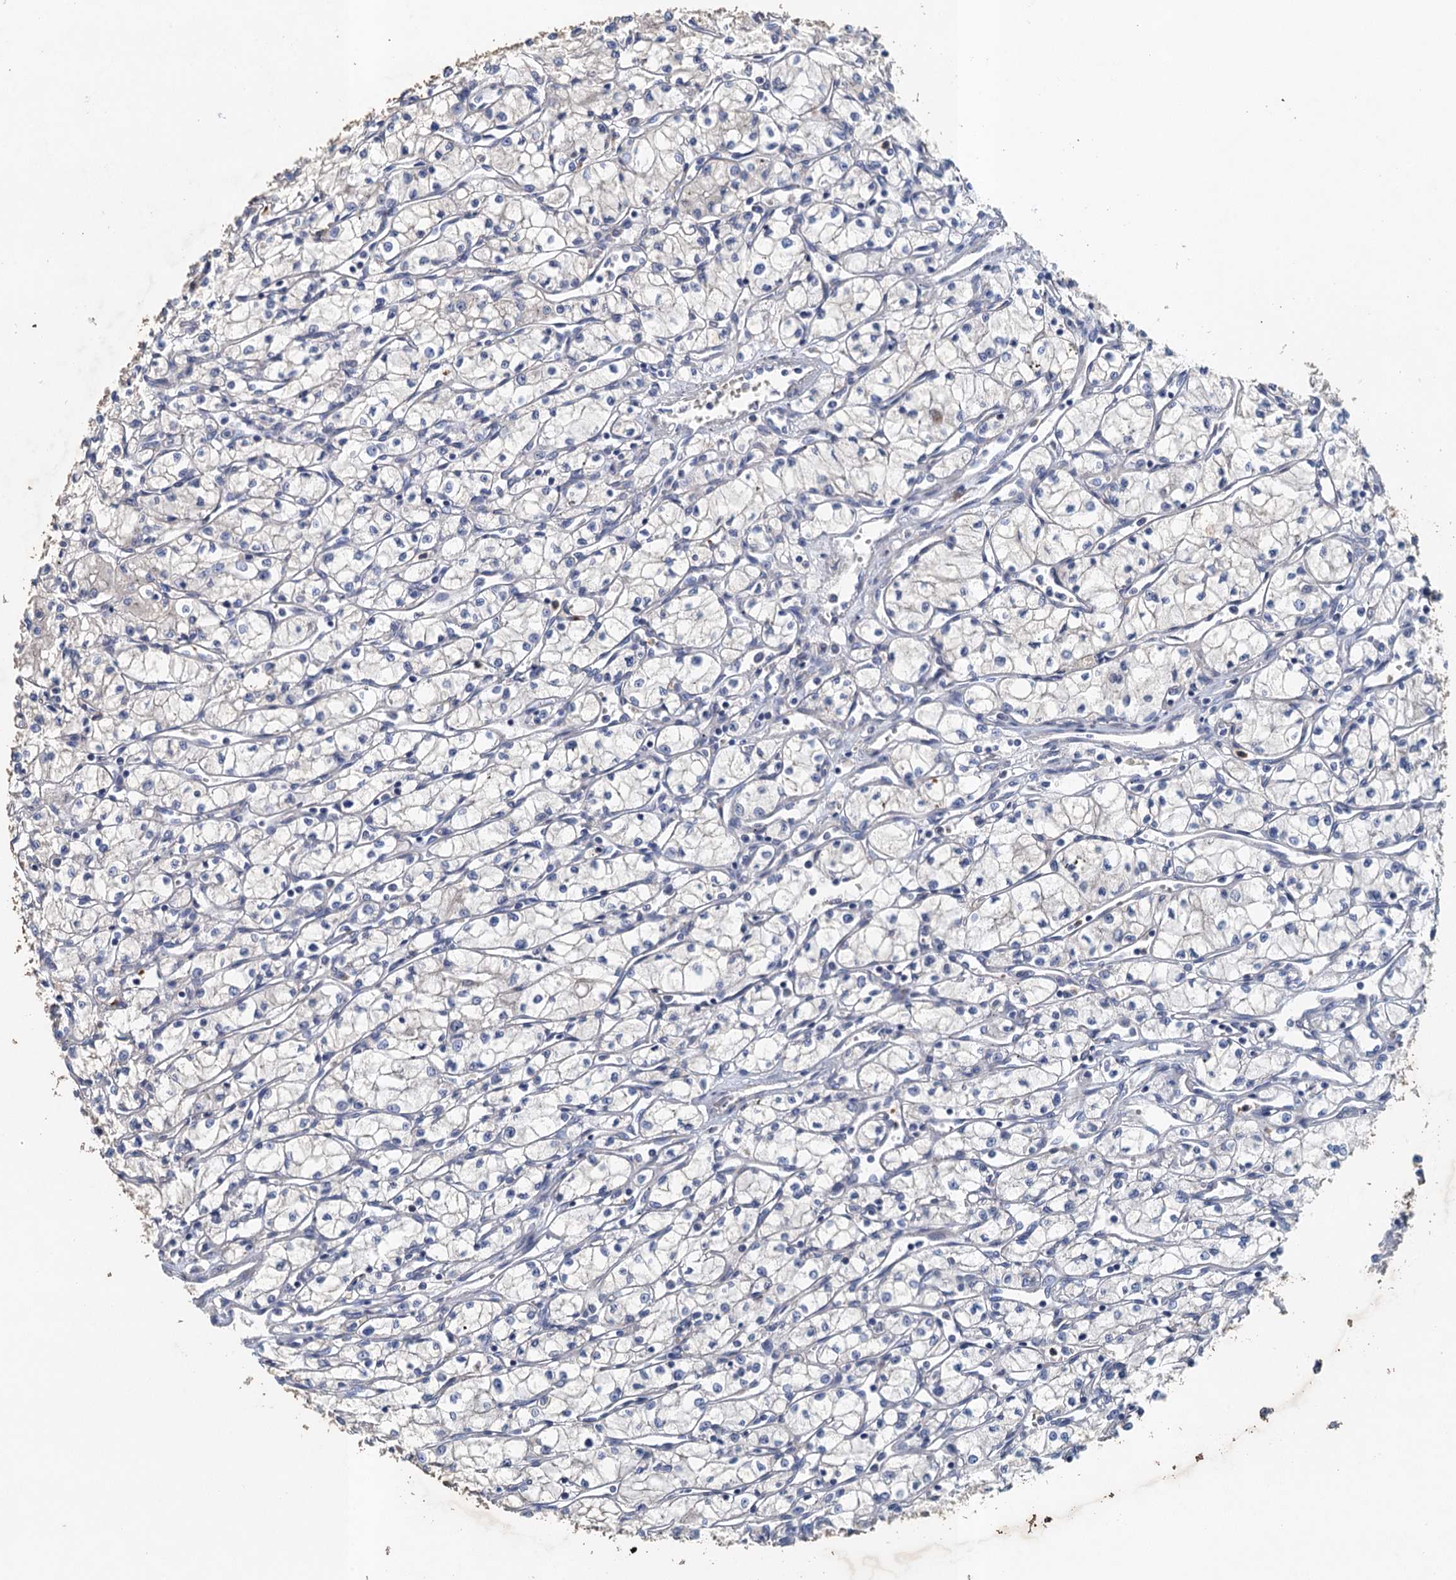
{"staining": {"intensity": "negative", "quantity": "none", "location": "none"}, "tissue": "renal cancer", "cell_type": "Tumor cells", "image_type": "cancer", "snomed": [{"axis": "morphology", "description": "Adenocarcinoma, NOS"}, {"axis": "topography", "description": "Kidney"}], "caption": "Protein analysis of renal cancer demonstrates no significant positivity in tumor cells. (Stains: DAB immunohistochemistry with hematoxylin counter stain, Microscopy: brightfield microscopy at high magnification).", "gene": "TPCN1", "patient": {"sex": "male", "age": 59}}